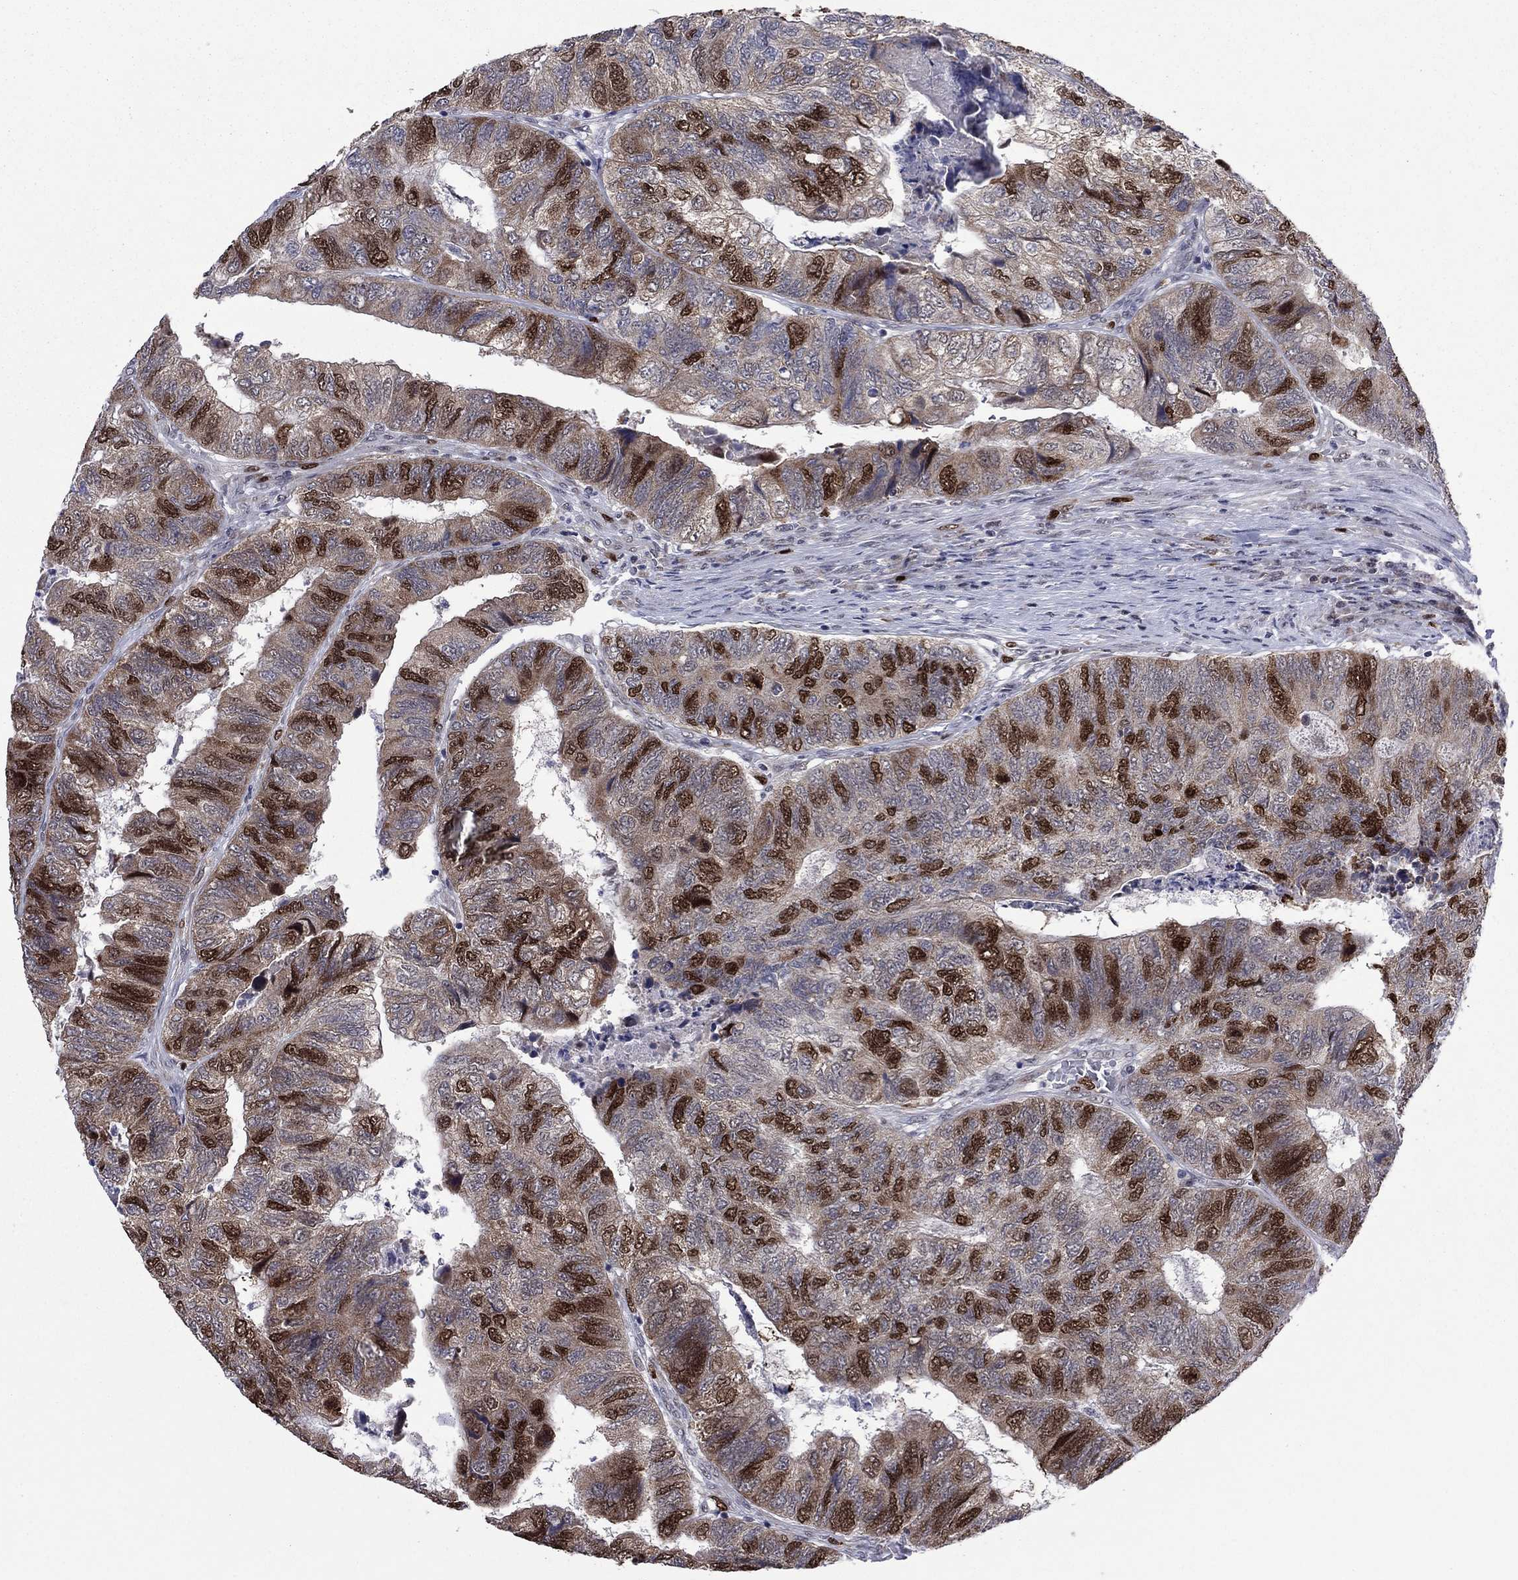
{"staining": {"intensity": "strong", "quantity": "25%-75%", "location": "nuclear"}, "tissue": "colorectal cancer", "cell_type": "Tumor cells", "image_type": "cancer", "snomed": [{"axis": "morphology", "description": "Adenocarcinoma, NOS"}, {"axis": "topography", "description": "Colon"}], "caption": "Immunohistochemistry (IHC) photomicrograph of human colorectal cancer stained for a protein (brown), which reveals high levels of strong nuclear expression in approximately 25%-75% of tumor cells.", "gene": "CDCA5", "patient": {"sex": "female", "age": 67}}